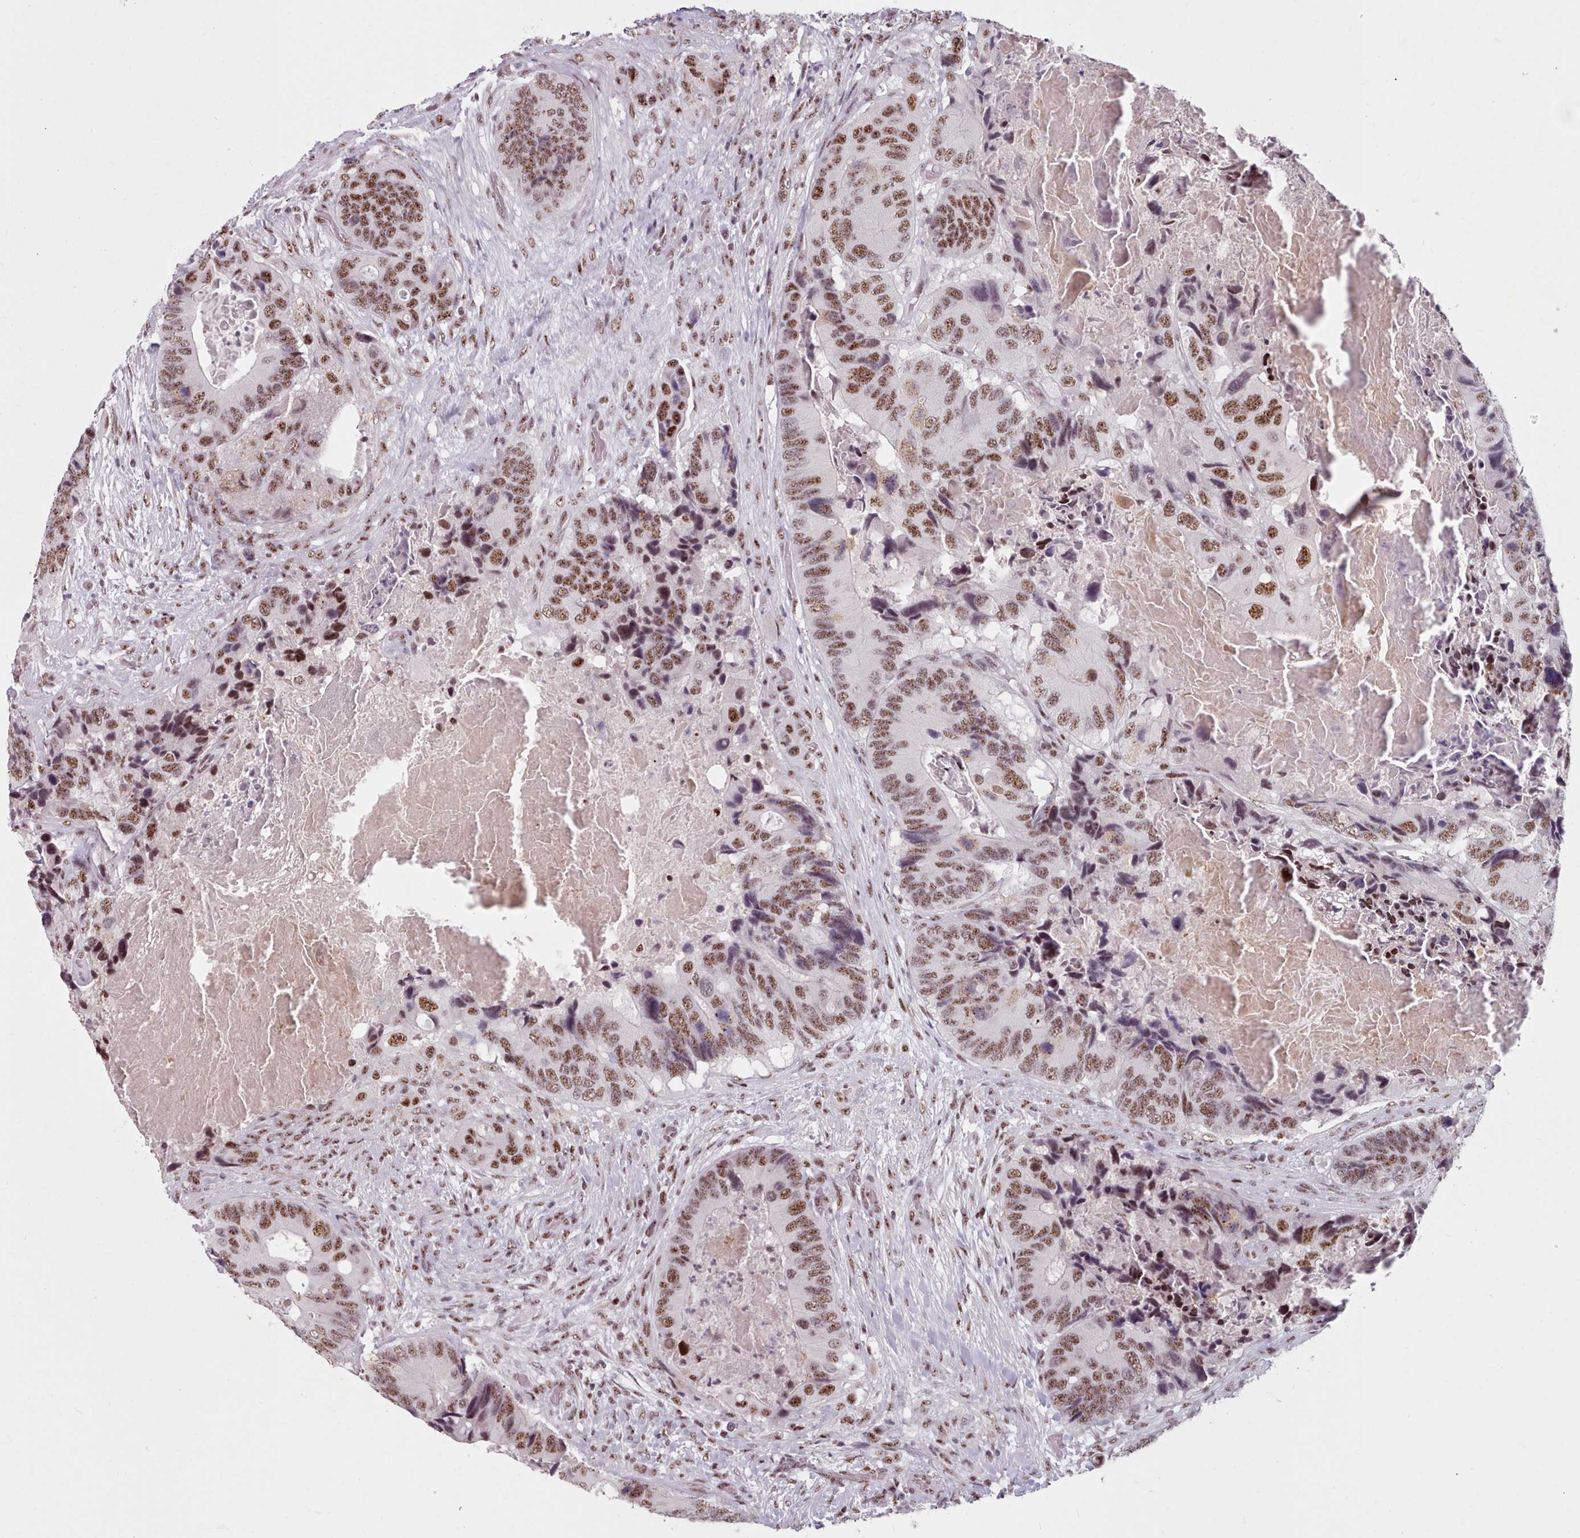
{"staining": {"intensity": "moderate", "quantity": ">75%", "location": "nuclear"}, "tissue": "colorectal cancer", "cell_type": "Tumor cells", "image_type": "cancer", "snomed": [{"axis": "morphology", "description": "Adenocarcinoma, NOS"}, {"axis": "topography", "description": "Colon"}], "caption": "Brown immunohistochemical staining in human colorectal cancer reveals moderate nuclear staining in about >75% of tumor cells.", "gene": "SRRM1", "patient": {"sex": "male", "age": 84}}